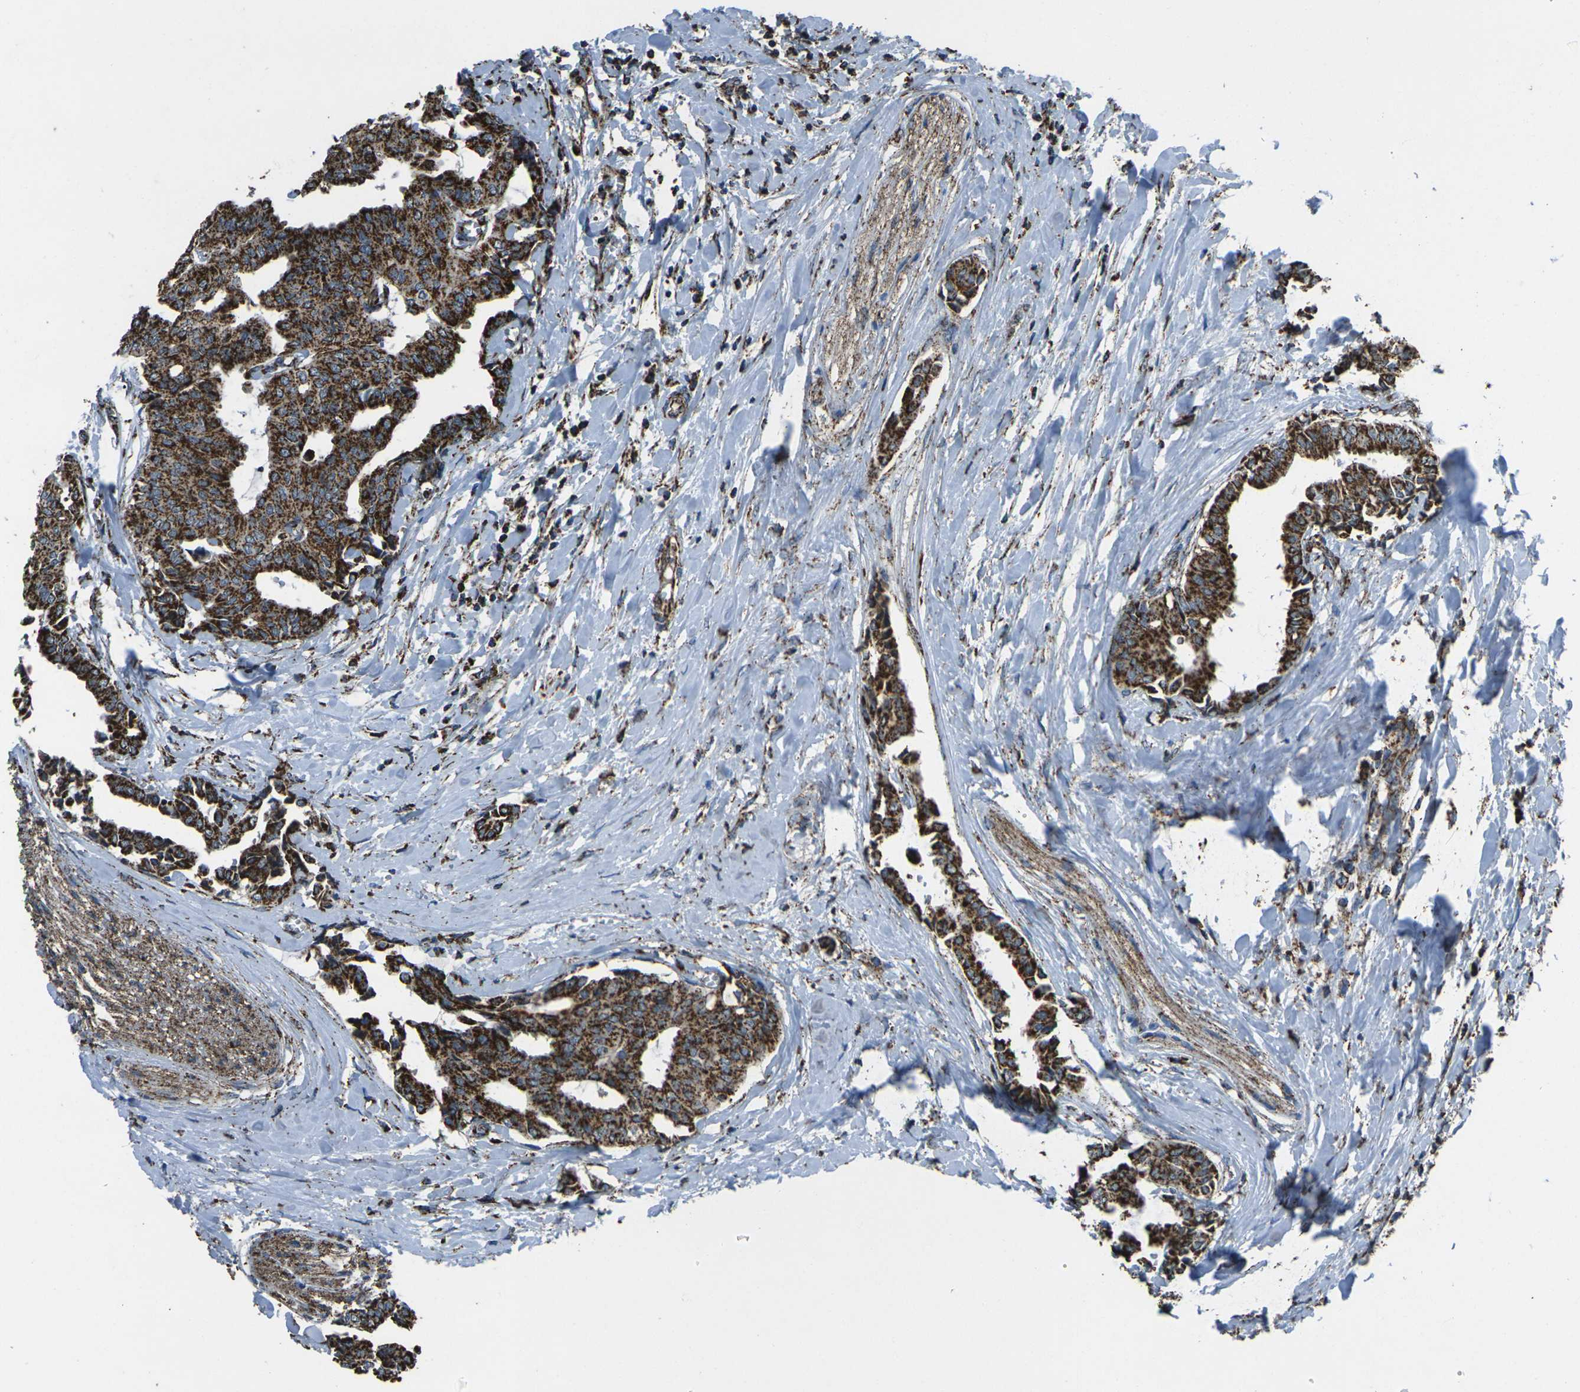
{"staining": {"intensity": "strong", "quantity": ">75%", "location": "cytoplasmic/membranous"}, "tissue": "head and neck cancer", "cell_type": "Tumor cells", "image_type": "cancer", "snomed": [{"axis": "morphology", "description": "Adenocarcinoma, NOS"}, {"axis": "topography", "description": "Salivary gland"}, {"axis": "topography", "description": "Head-Neck"}], "caption": "An image showing strong cytoplasmic/membranous staining in about >75% of tumor cells in head and neck cancer (adenocarcinoma), as visualized by brown immunohistochemical staining.", "gene": "KLHL5", "patient": {"sex": "female", "age": 59}}